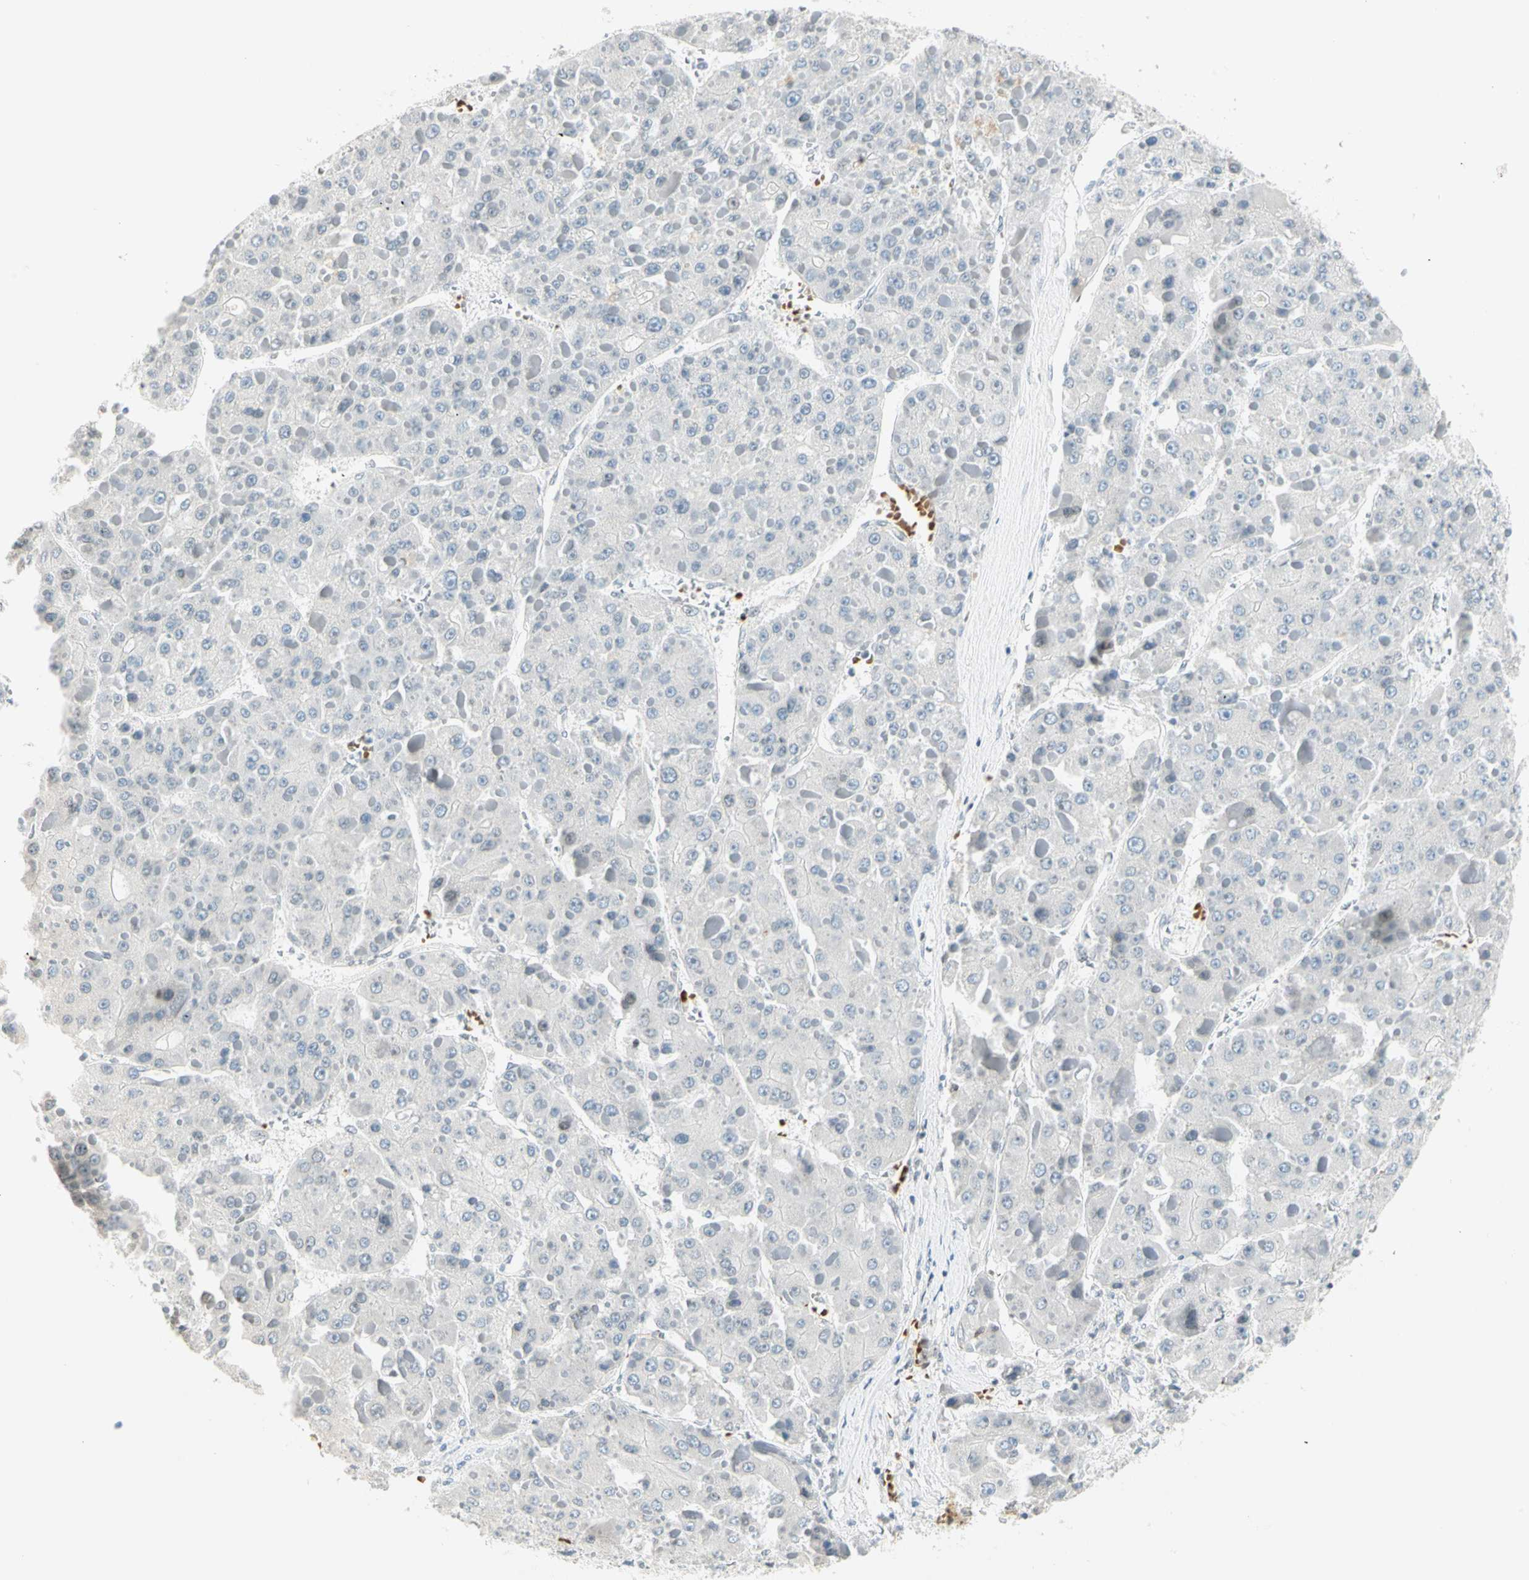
{"staining": {"intensity": "negative", "quantity": "none", "location": "none"}, "tissue": "liver cancer", "cell_type": "Tumor cells", "image_type": "cancer", "snomed": [{"axis": "morphology", "description": "Carcinoma, Hepatocellular, NOS"}, {"axis": "topography", "description": "Liver"}], "caption": "High magnification brightfield microscopy of liver cancer (hepatocellular carcinoma) stained with DAB (3,3'-diaminobenzidine) (brown) and counterstained with hematoxylin (blue): tumor cells show no significant expression.", "gene": "BCAN", "patient": {"sex": "female", "age": 73}}